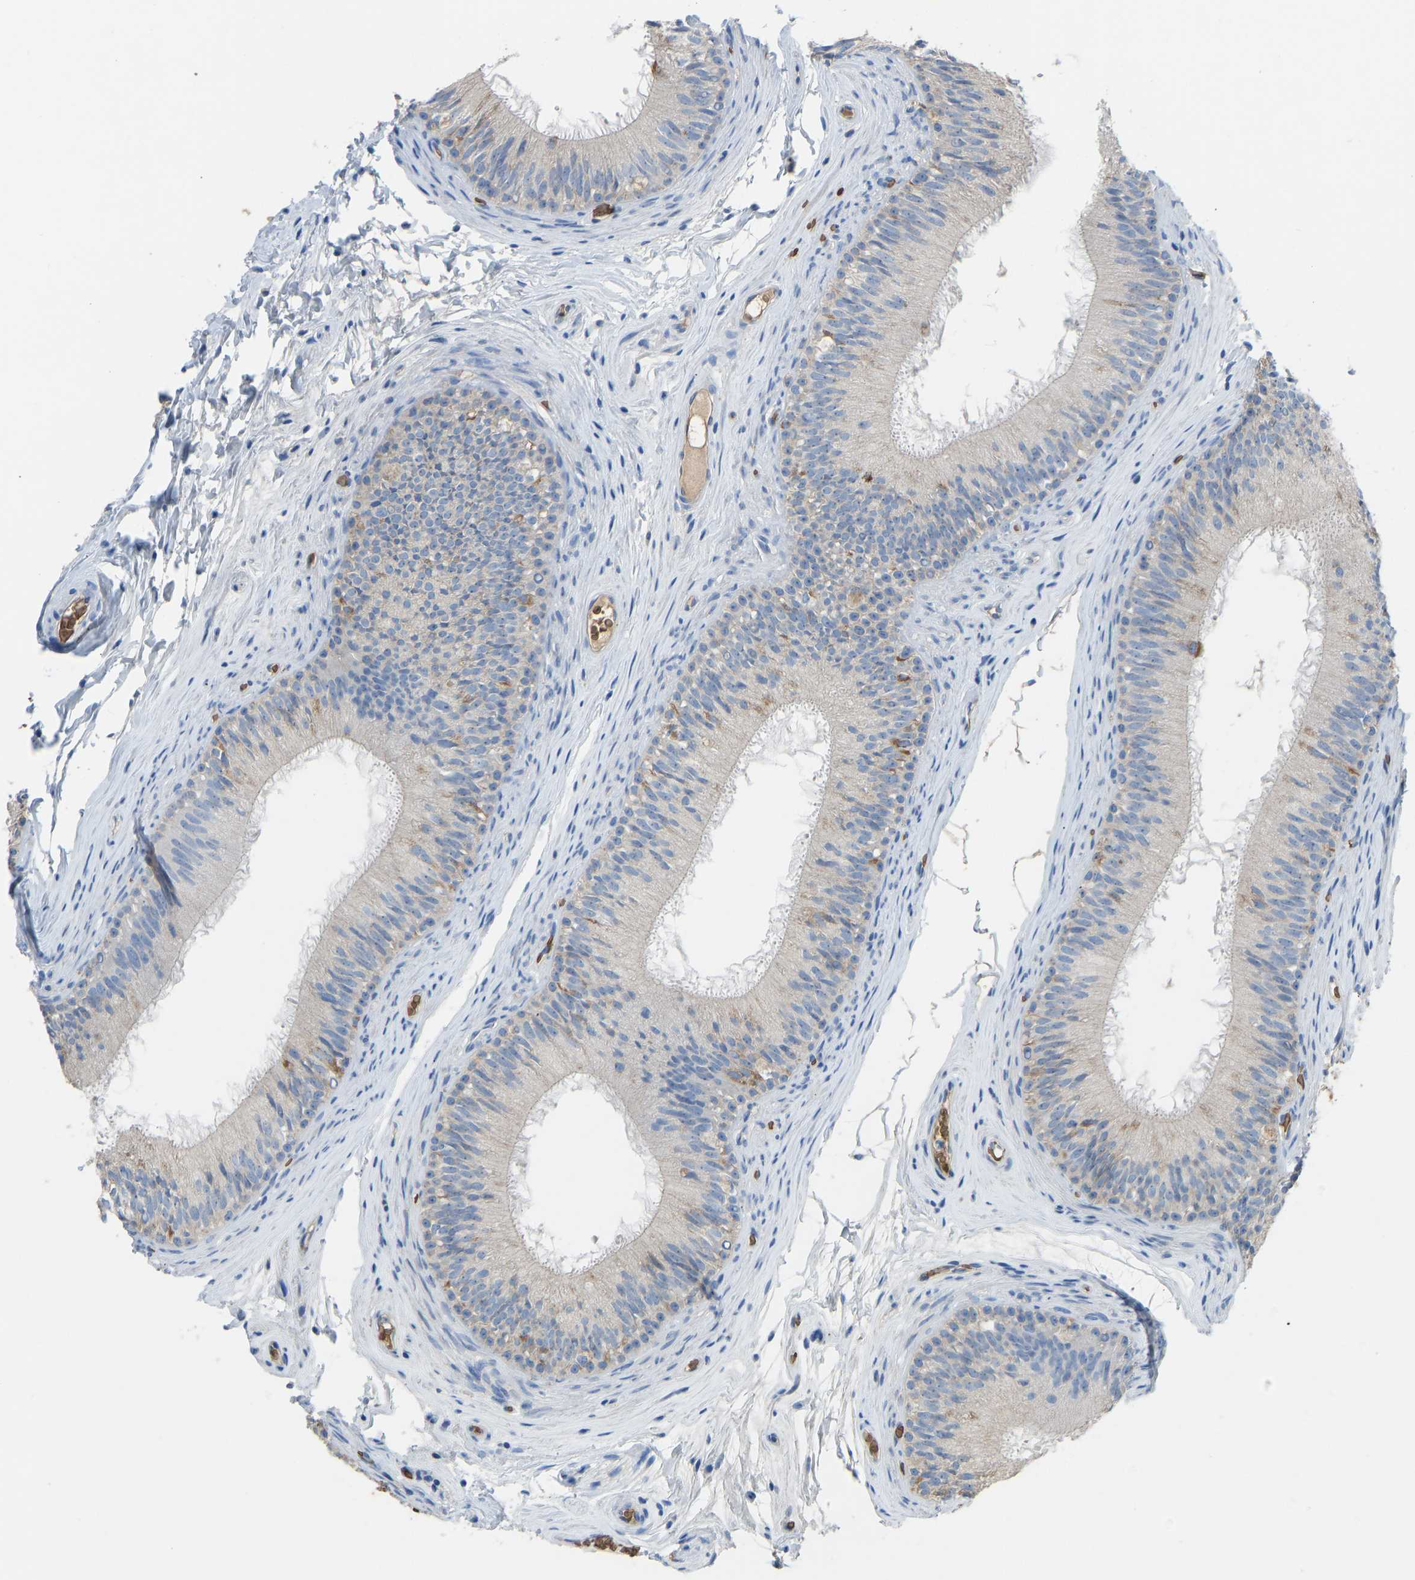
{"staining": {"intensity": "moderate", "quantity": "<25%", "location": "cytoplasmic/membranous"}, "tissue": "epididymis", "cell_type": "Glandular cells", "image_type": "normal", "snomed": [{"axis": "morphology", "description": "Normal tissue, NOS"}, {"axis": "topography", "description": "Testis"}, {"axis": "topography", "description": "Epididymis"}], "caption": "Human epididymis stained with a brown dye reveals moderate cytoplasmic/membranous positive positivity in approximately <25% of glandular cells.", "gene": "PIGS", "patient": {"sex": "male", "age": 36}}